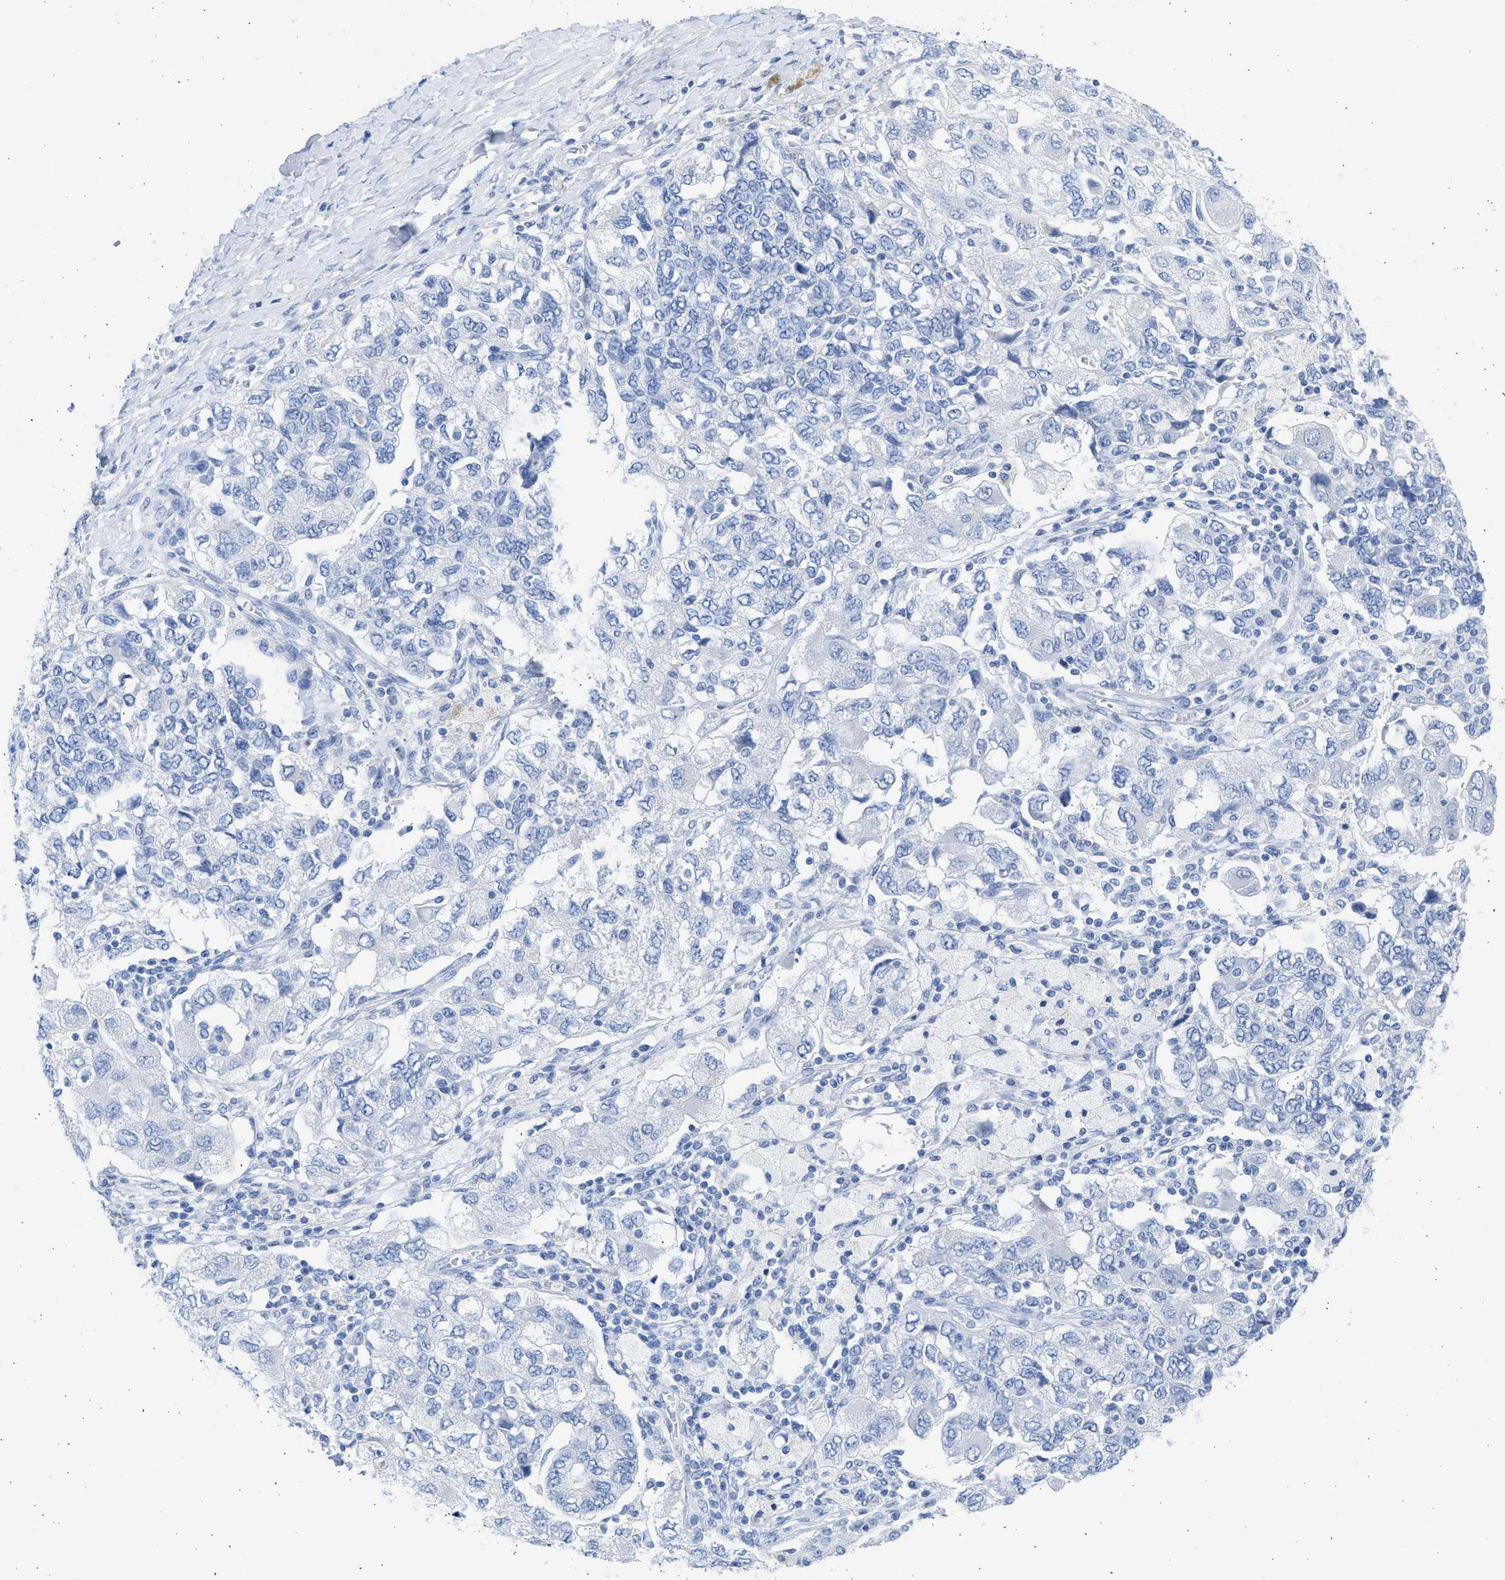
{"staining": {"intensity": "negative", "quantity": "none", "location": "none"}, "tissue": "ovarian cancer", "cell_type": "Tumor cells", "image_type": "cancer", "snomed": [{"axis": "morphology", "description": "Carcinoma, NOS"}, {"axis": "morphology", "description": "Cystadenocarcinoma, serous, NOS"}, {"axis": "topography", "description": "Ovary"}], "caption": "High power microscopy micrograph of an immunohistochemistry (IHC) micrograph of ovarian serous cystadenocarcinoma, revealing no significant staining in tumor cells. The staining was performed using DAB (3,3'-diaminobenzidine) to visualize the protein expression in brown, while the nuclei were stained in blue with hematoxylin (Magnification: 20x).", "gene": "SPATA3", "patient": {"sex": "female", "age": 69}}